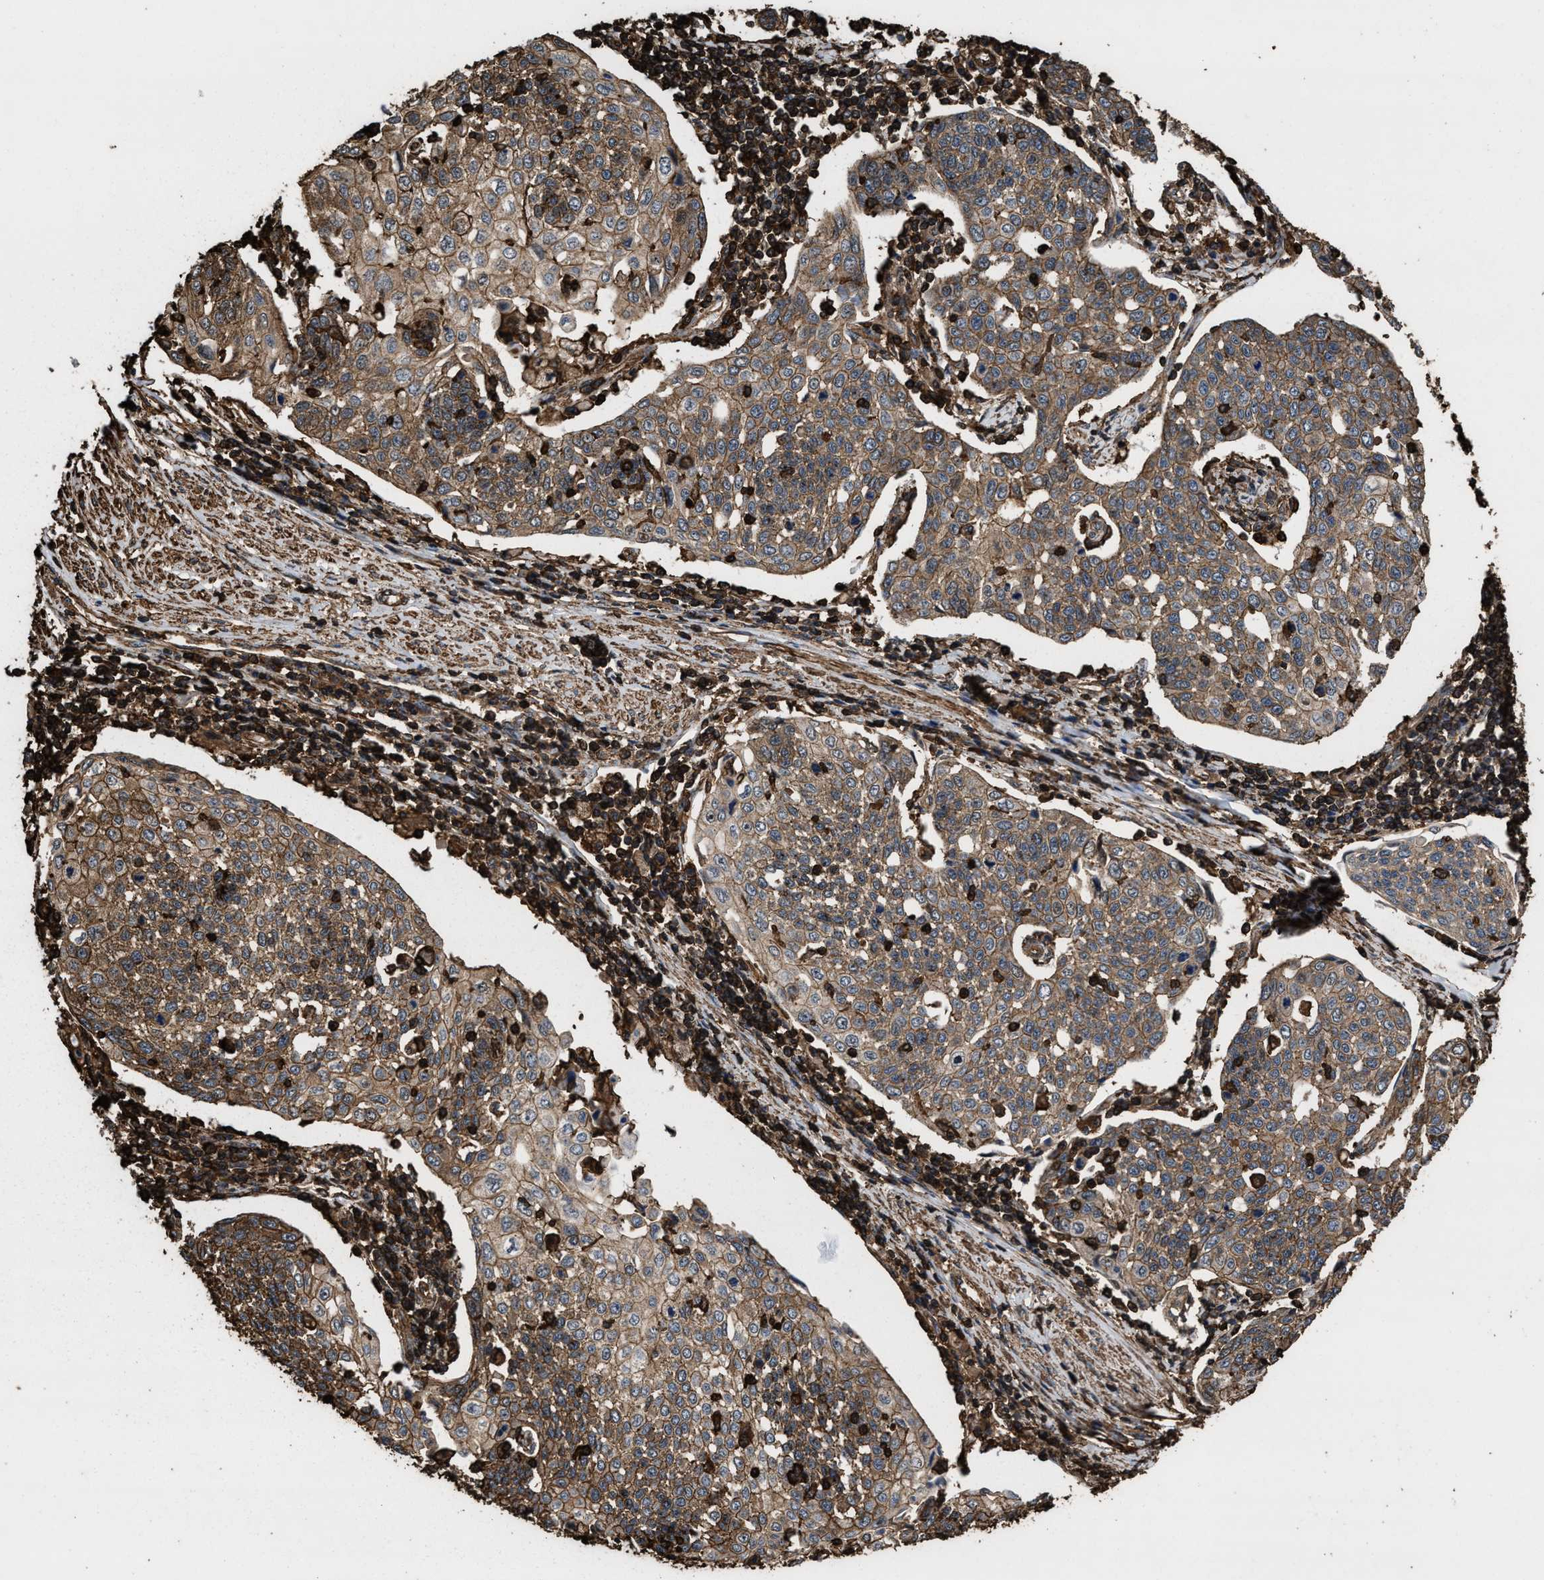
{"staining": {"intensity": "moderate", "quantity": ">75%", "location": "cytoplasmic/membranous"}, "tissue": "cervical cancer", "cell_type": "Tumor cells", "image_type": "cancer", "snomed": [{"axis": "morphology", "description": "Squamous cell carcinoma, NOS"}, {"axis": "topography", "description": "Cervix"}], "caption": "This is an image of IHC staining of cervical squamous cell carcinoma, which shows moderate staining in the cytoplasmic/membranous of tumor cells.", "gene": "KBTBD2", "patient": {"sex": "female", "age": 34}}